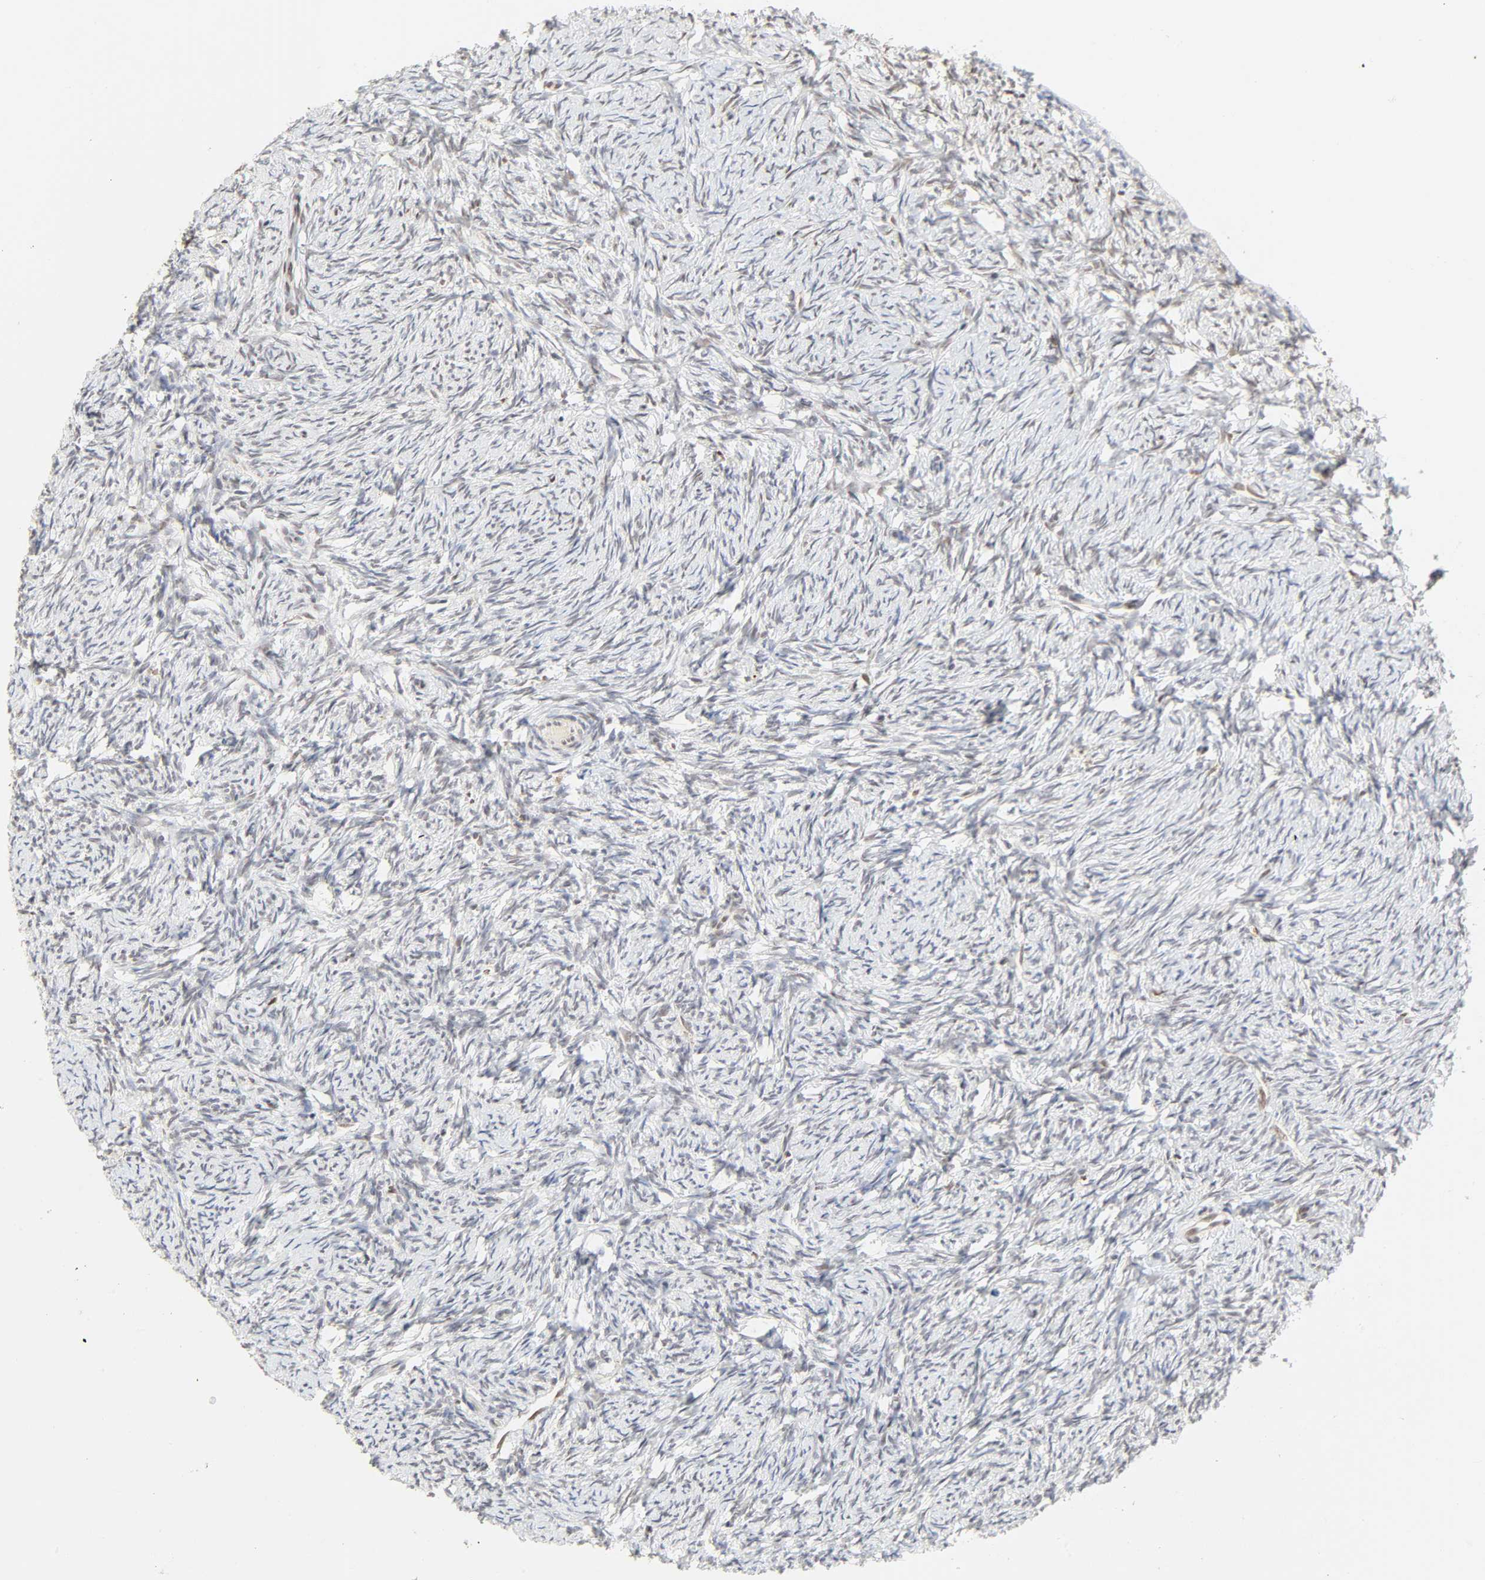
{"staining": {"intensity": "negative", "quantity": "none", "location": "none"}, "tissue": "ovary", "cell_type": "Ovarian stroma cells", "image_type": "normal", "snomed": [{"axis": "morphology", "description": "Normal tissue, NOS"}, {"axis": "topography", "description": "Ovary"}], "caption": "A high-resolution image shows immunohistochemistry (IHC) staining of normal ovary, which shows no significant positivity in ovarian stroma cells. (DAB IHC visualized using brightfield microscopy, high magnification).", "gene": "DAZAP1", "patient": {"sex": "female", "age": 60}}